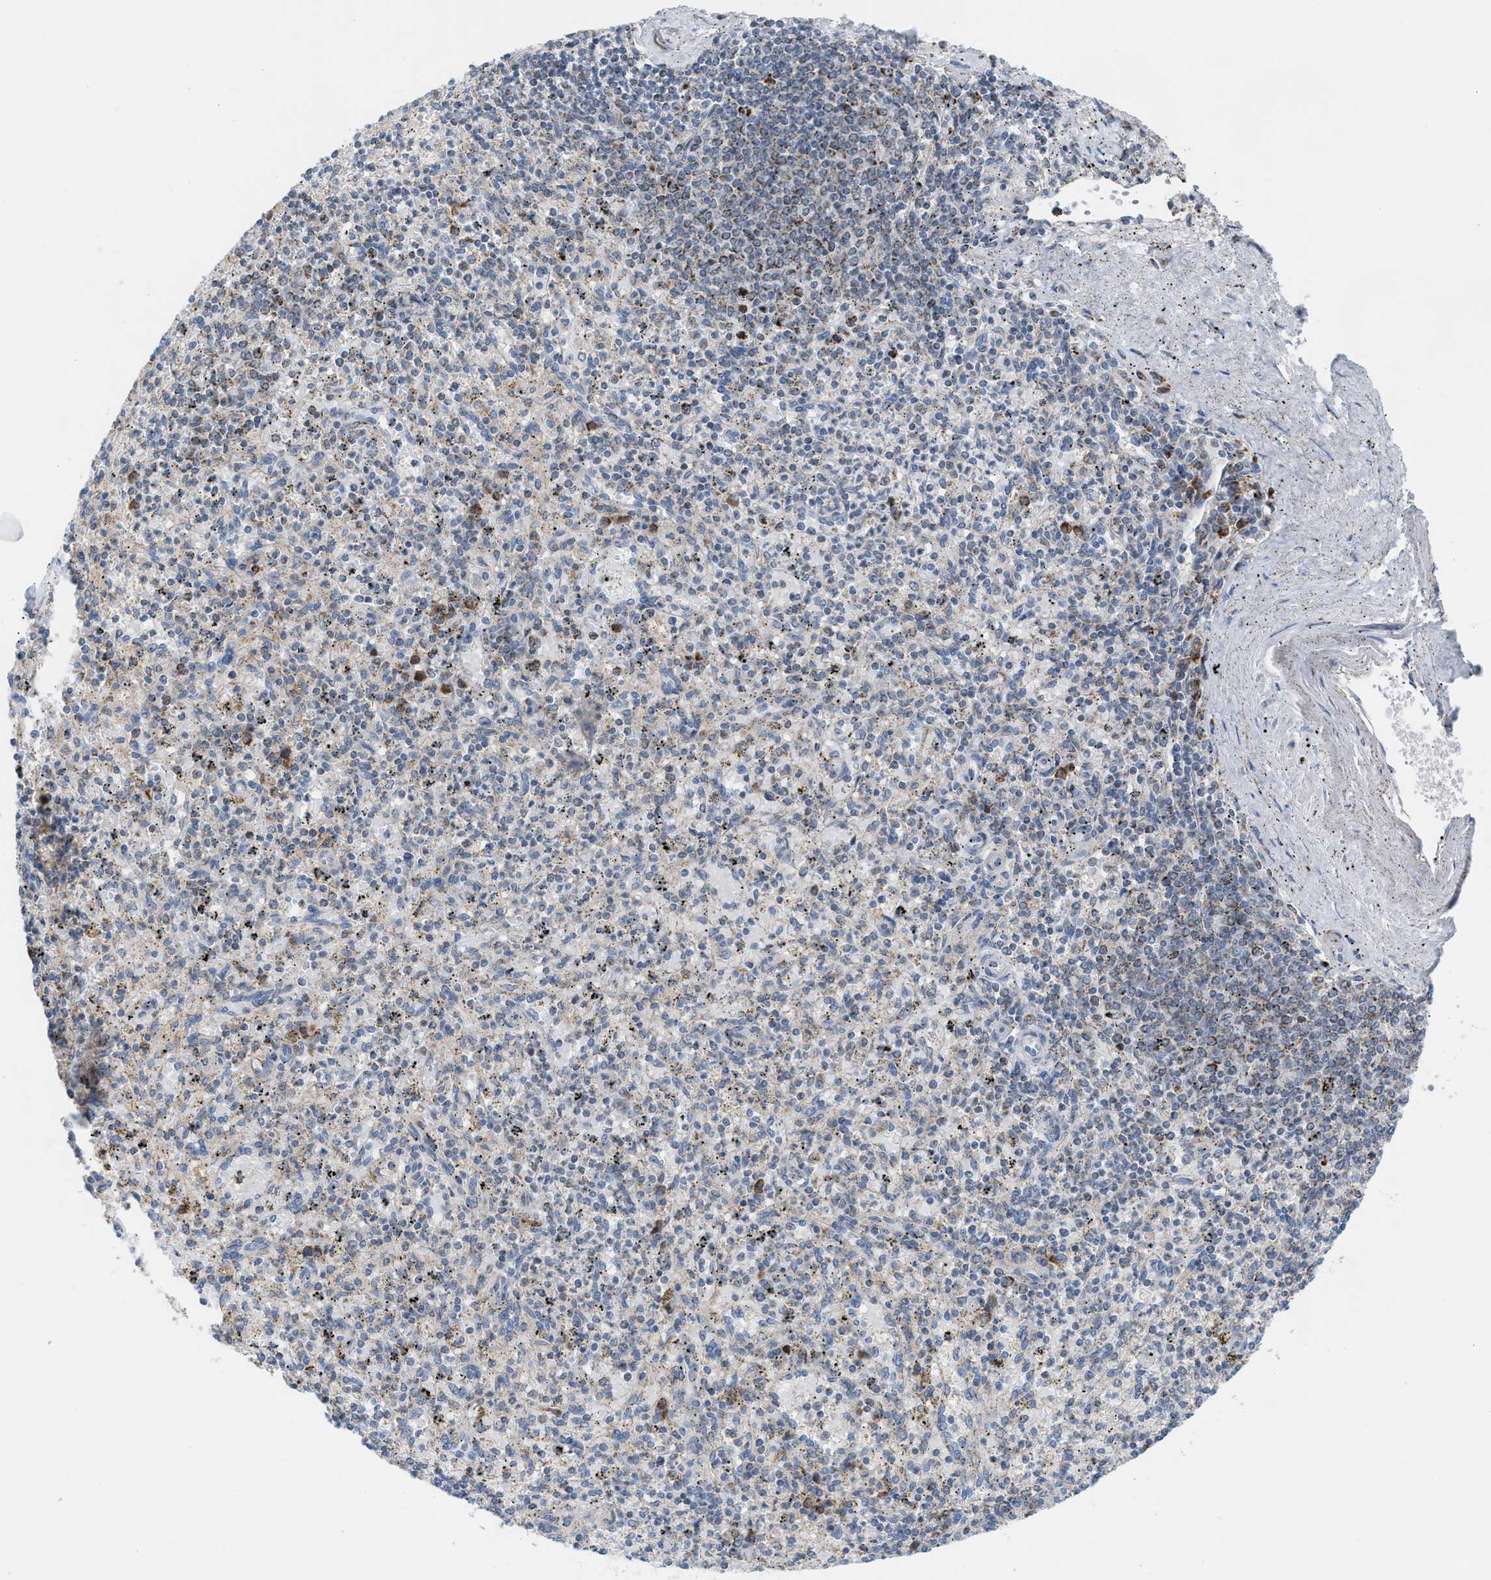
{"staining": {"intensity": "weak", "quantity": "25%-75%", "location": "cytoplasmic/membranous"}, "tissue": "spleen", "cell_type": "Cells in red pulp", "image_type": "normal", "snomed": [{"axis": "morphology", "description": "Normal tissue, NOS"}, {"axis": "topography", "description": "Spleen"}], "caption": "About 25%-75% of cells in red pulp in benign spleen display weak cytoplasmic/membranous protein staining as visualized by brown immunohistochemical staining.", "gene": "PMPCA", "patient": {"sex": "male", "age": 72}}